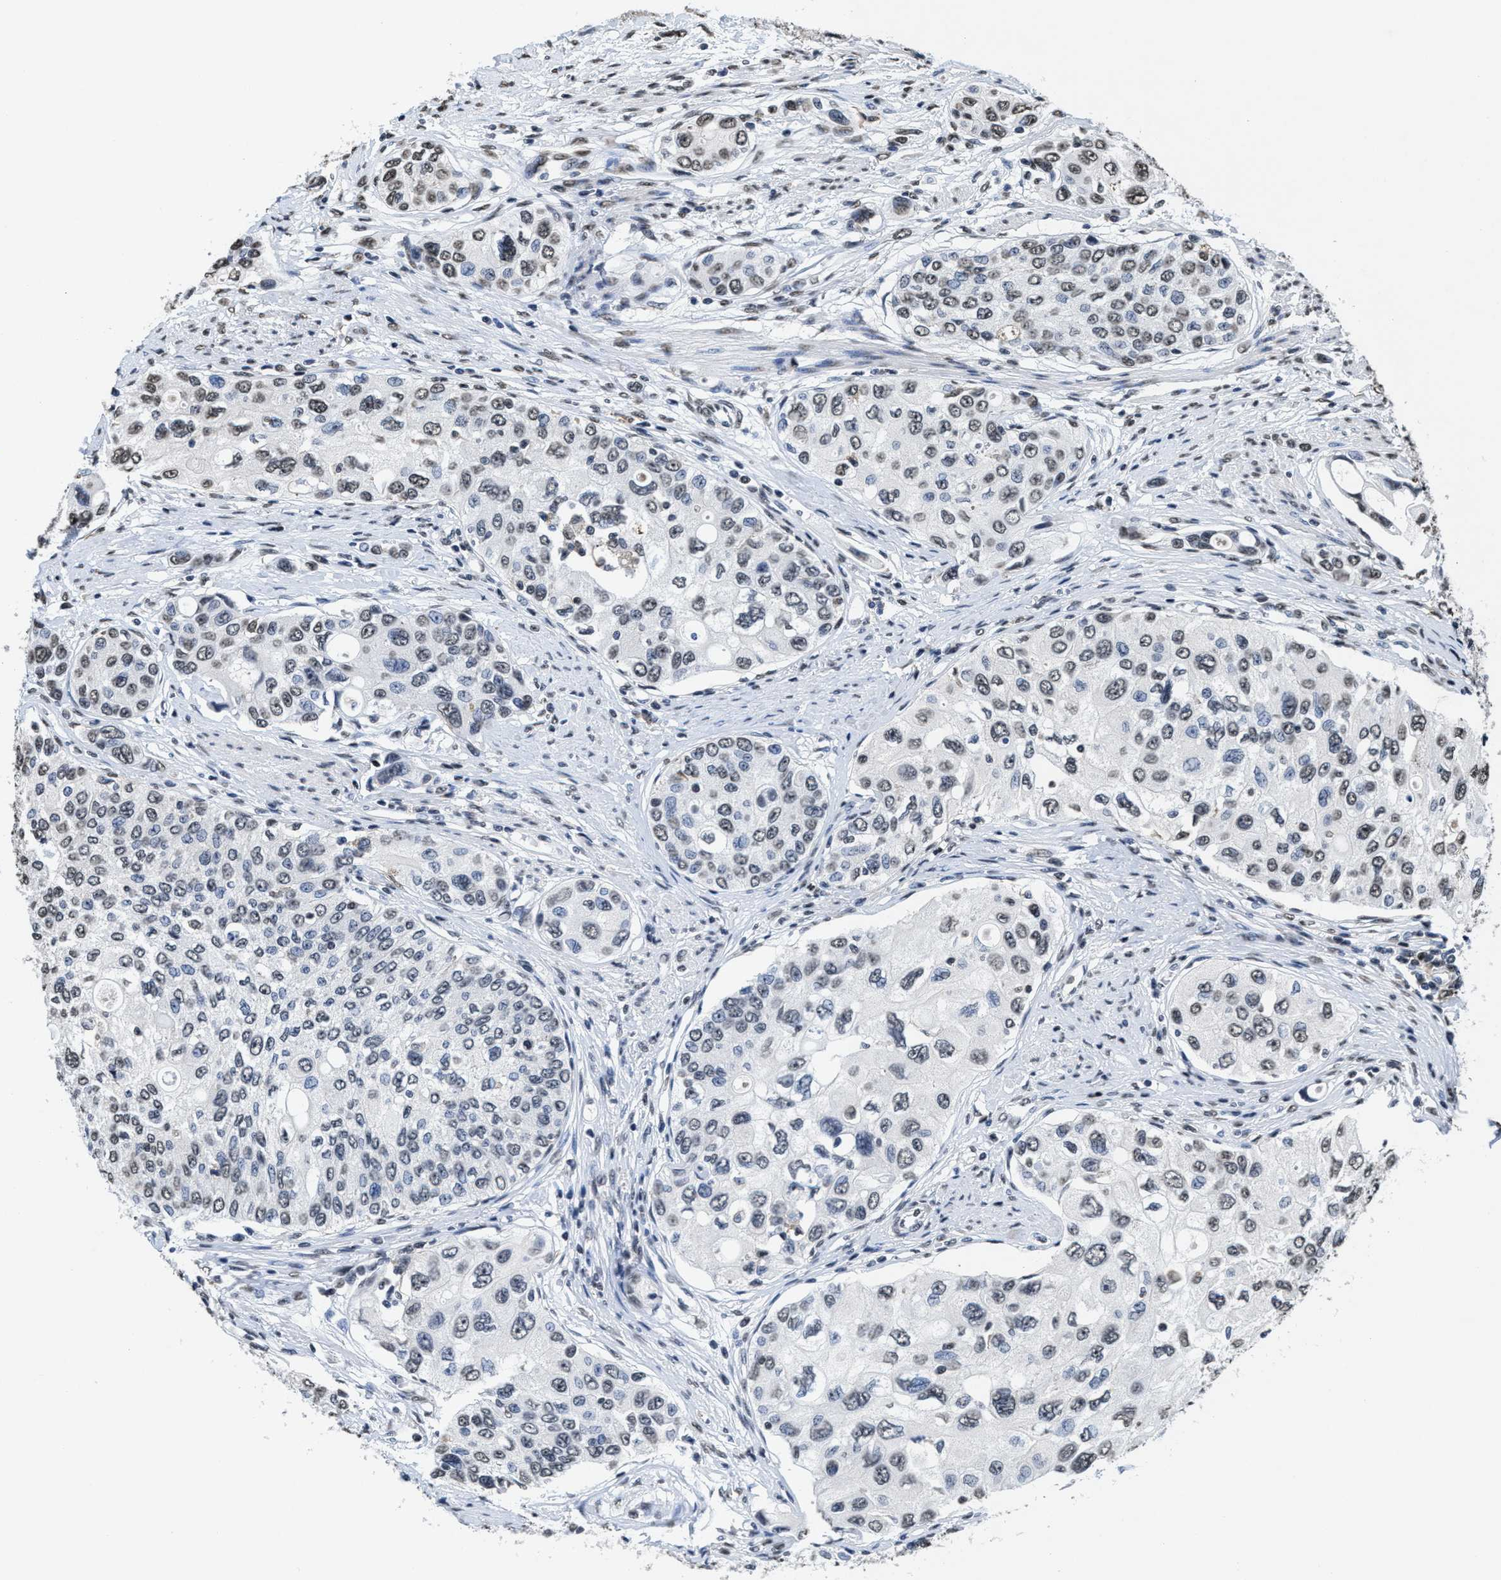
{"staining": {"intensity": "weak", "quantity": "25%-75%", "location": "nuclear"}, "tissue": "urothelial cancer", "cell_type": "Tumor cells", "image_type": "cancer", "snomed": [{"axis": "morphology", "description": "Urothelial carcinoma, High grade"}, {"axis": "topography", "description": "Urinary bladder"}], "caption": "Immunohistochemical staining of high-grade urothelial carcinoma shows weak nuclear protein positivity in approximately 25%-75% of tumor cells.", "gene": "SUPT16H", "patient": {"sex": "female", "age": 56}}